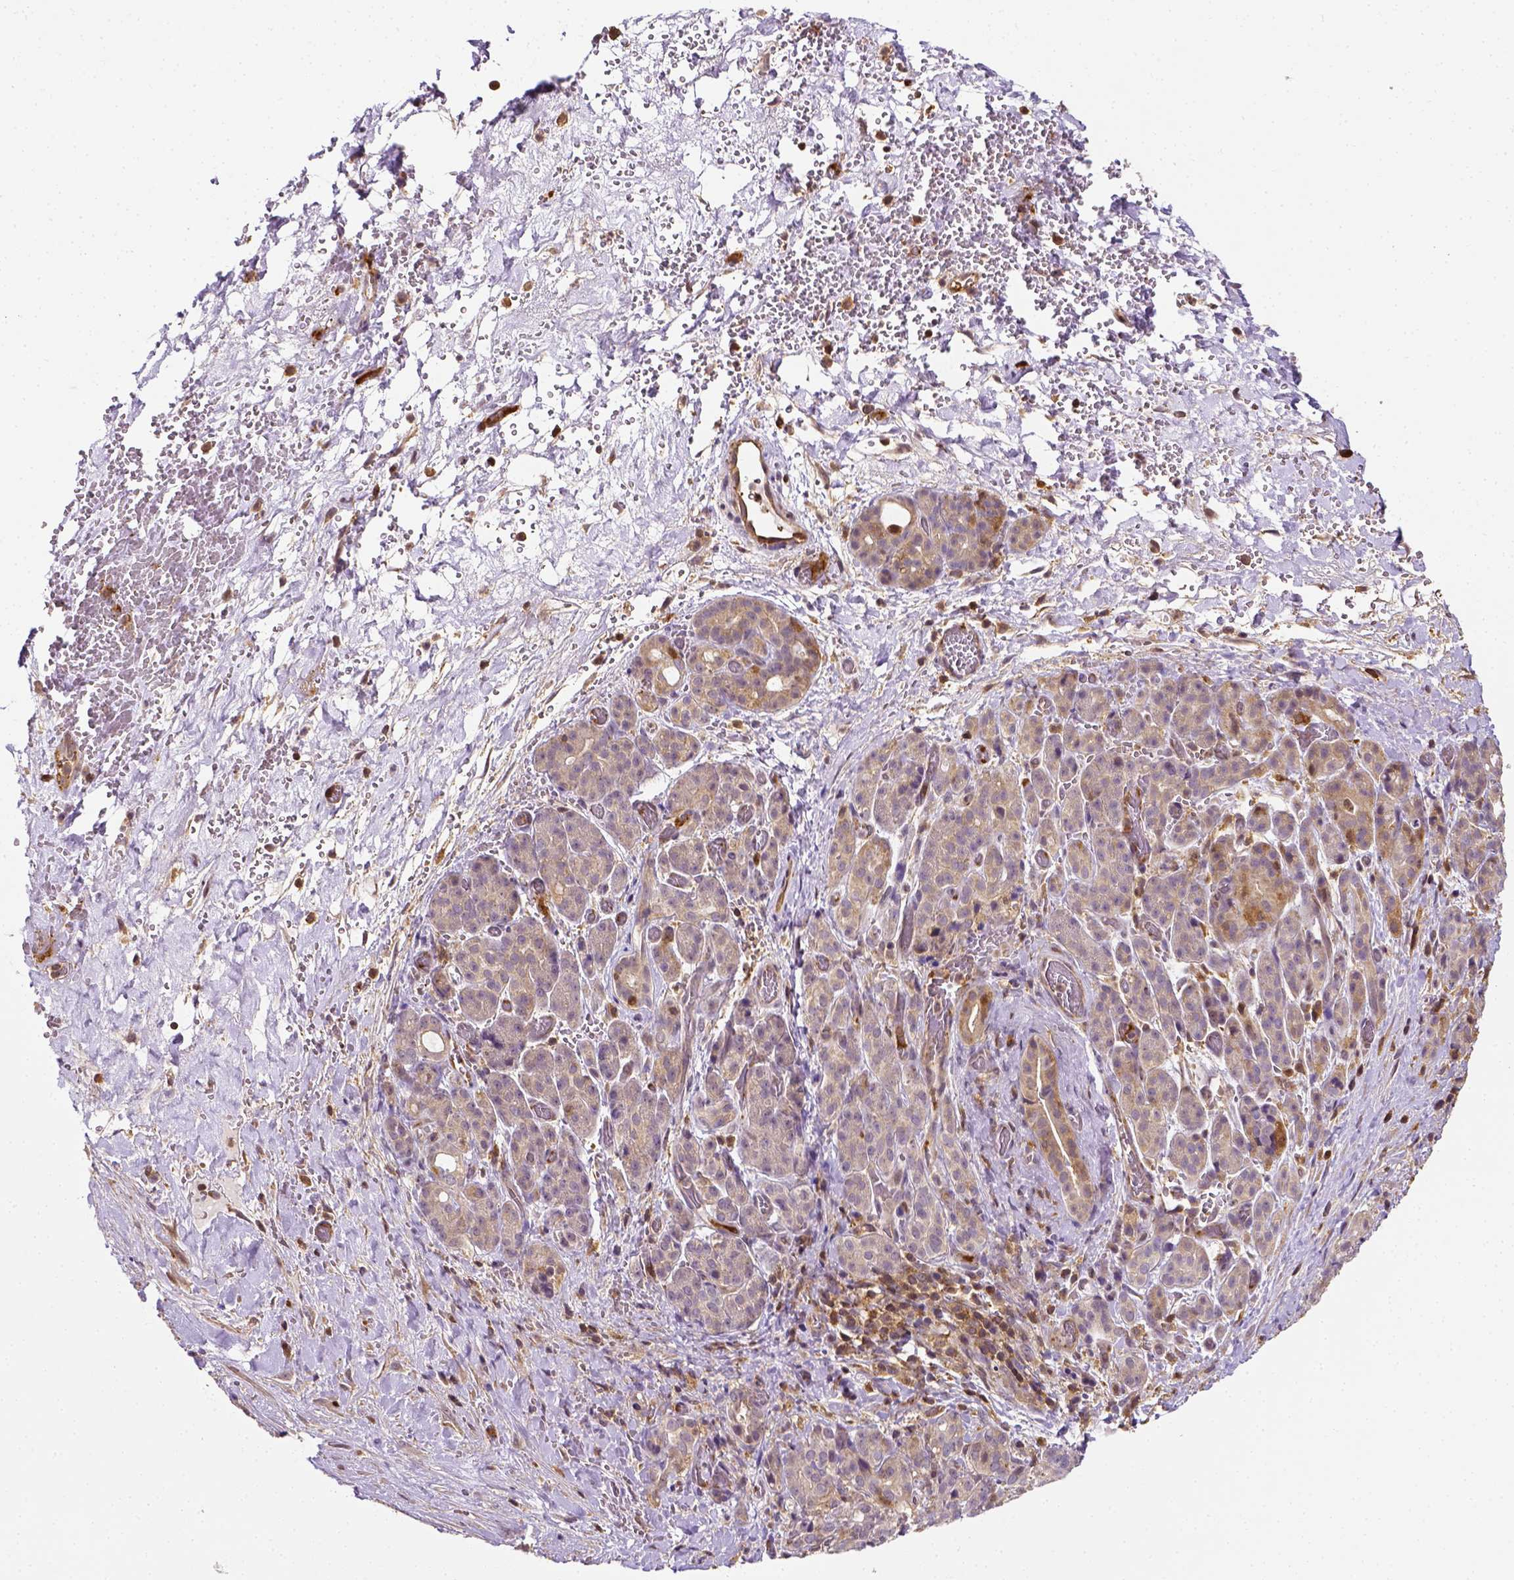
{"staining": {"intensity": "weak", "quantity": ">75%", "location": "cytoplasmic/membranous"}, "tissue": "pancreatic cancer", "cell_type": "Tumor cells", "image_type": "cancer", "snomed": [{"axis": "morphology", "description": "Adenocarcinoma, NOS"}, {"axis": "topography", "description": "Pancreas"}], "caption": "Immunohistochemical staining of human pancreatic cancer (adenocarcinoma) shows low levels of weak cytoplasmic/membranous expression in approximately >75% of tumor cells.", "gene": "MATK", "patient": {"sex": "male", "age": 44}}